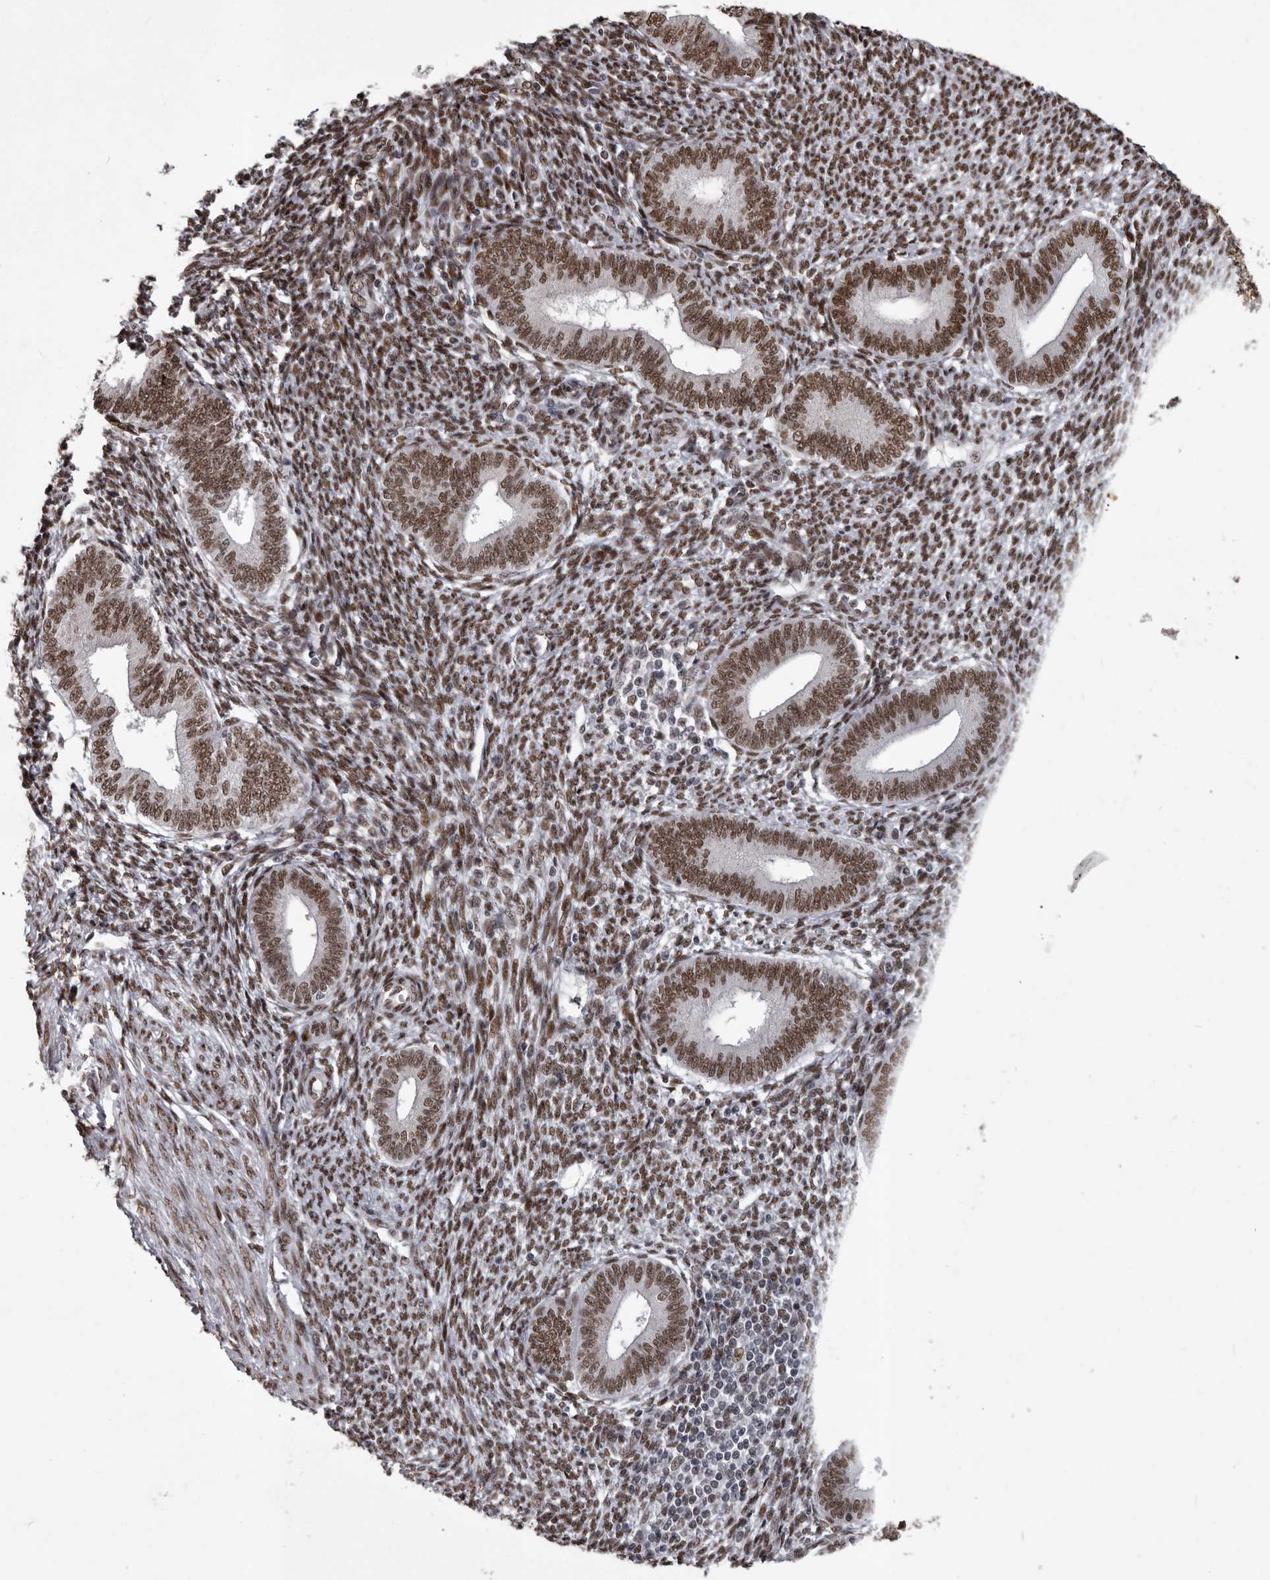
{"staining": {"intensity": "moderate", "quantity": "25%-75%", "location": "nuclear"}, "tissue": "endometrium", "cell_type": "Cells in endometrial stroma", "image_type": "normal", "snomed": [{"axis": "morphology", "description": "Normal tissue, NOS"}, {"axis": "topography", "description": "Endometrium"}], "caption": "A medium amount of moderate nuclear staining is seen in about 25%-75% of cells in endometrial stroma in normal endometrium. (DAB (3,3'-diaminobenzidine) = brown stain, brightfield microscopy at high magnification).", "gene": "NUMA1", "patient": {"sex": "female", "age": 46}}